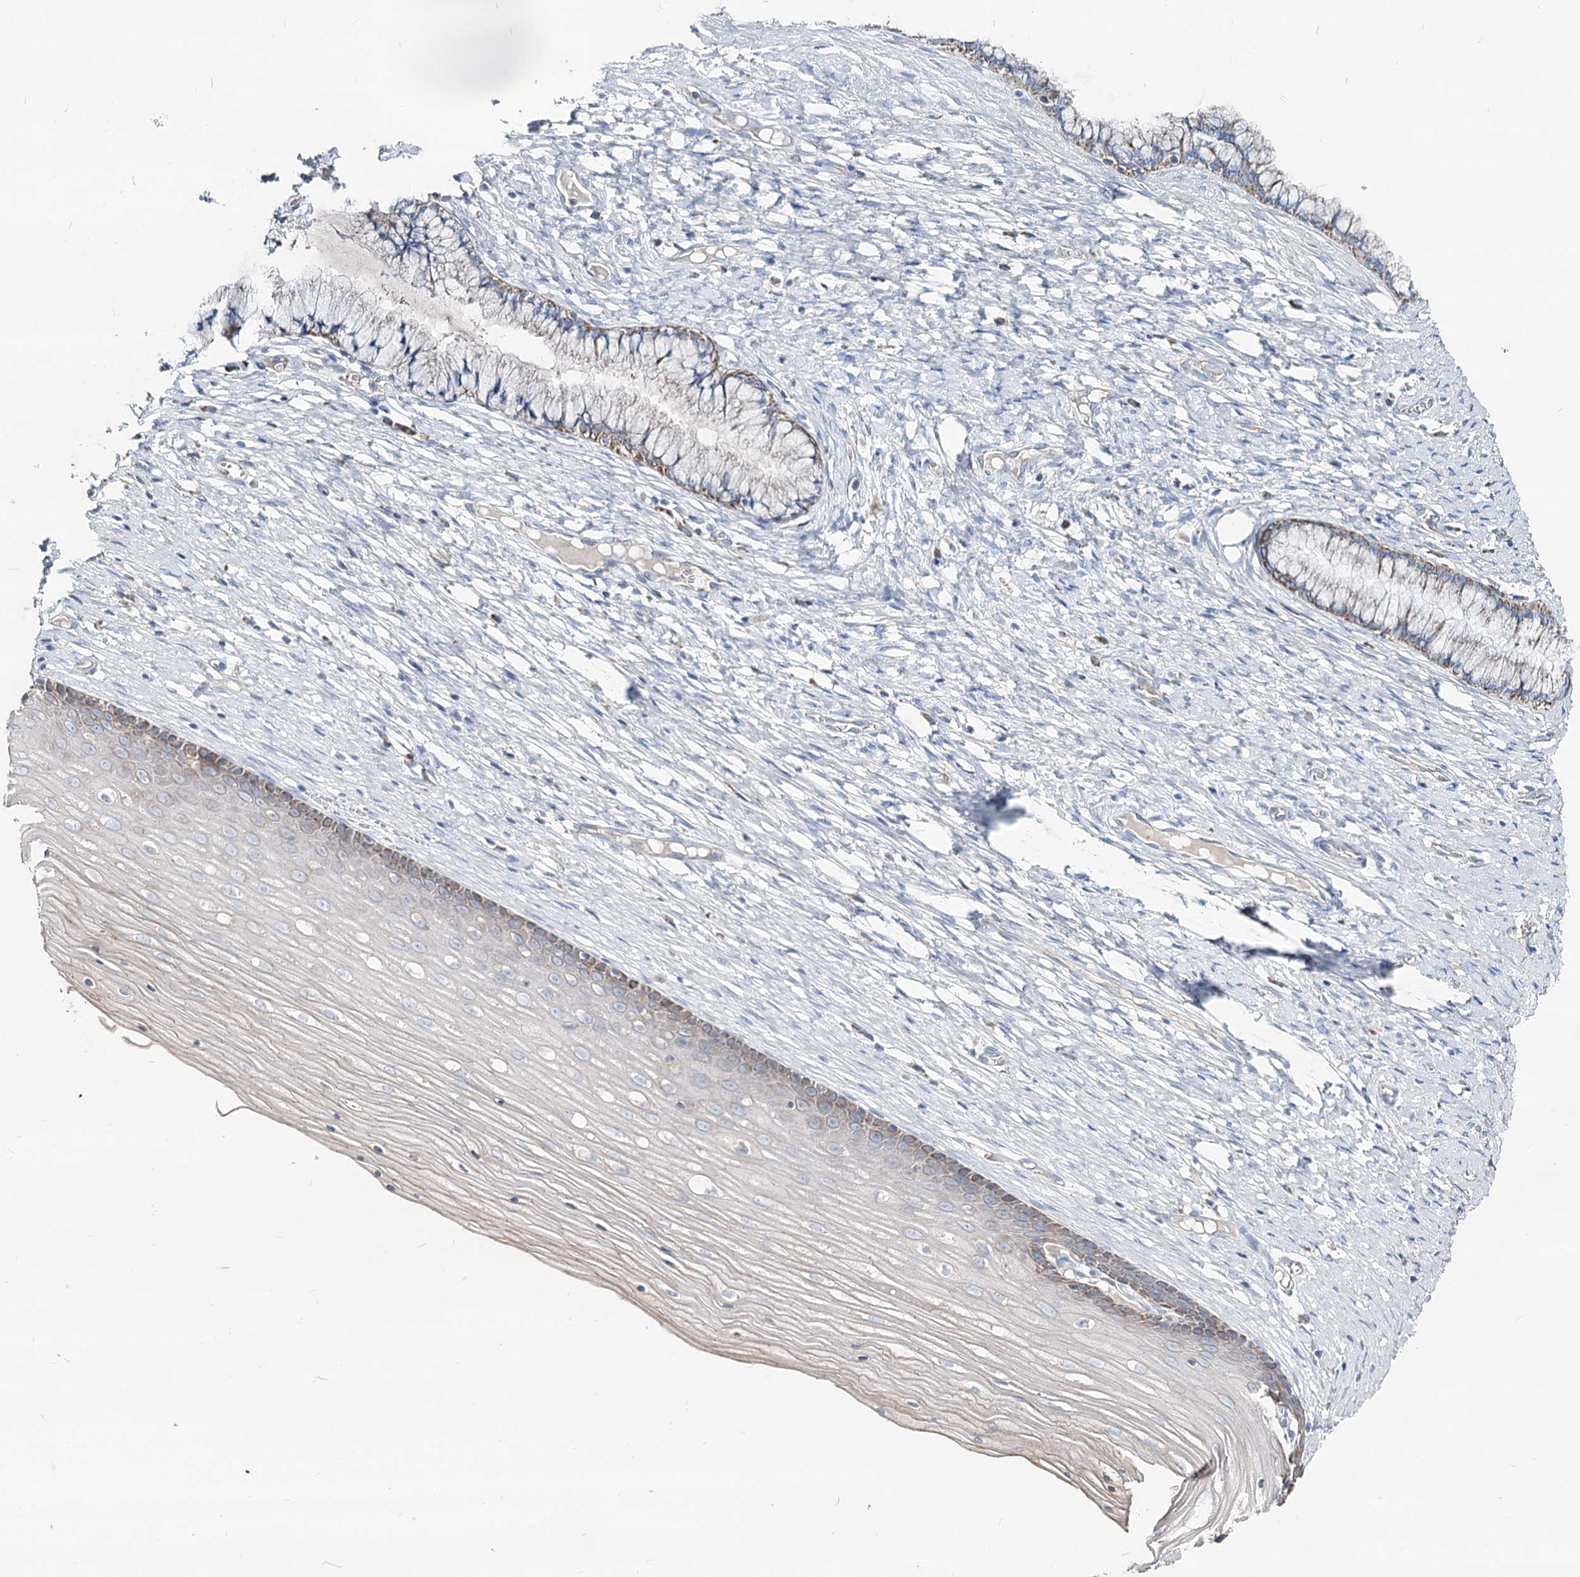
{"staining": {"intensity": "moderate", "quantity": "25%-75%", "location": "cytoplasmic/membranous"}, "tissue": "cervix", "cell_type": "Glandular cells", "image_type": "normal", "snomed": [{"axis": "morphology", "description": "Normal tissue, NOS"}, {"axis": "topography", "description": "Cervix"}], "caption": "Cervix stained with immunohistochemistry reveals moderate cytoplasmic/membranous staining in about 25%-75% of glandular cells. Nuclei are stained in blue.", "gene": "MCCC2", "patient": {"sex": "female", "age": 42}}